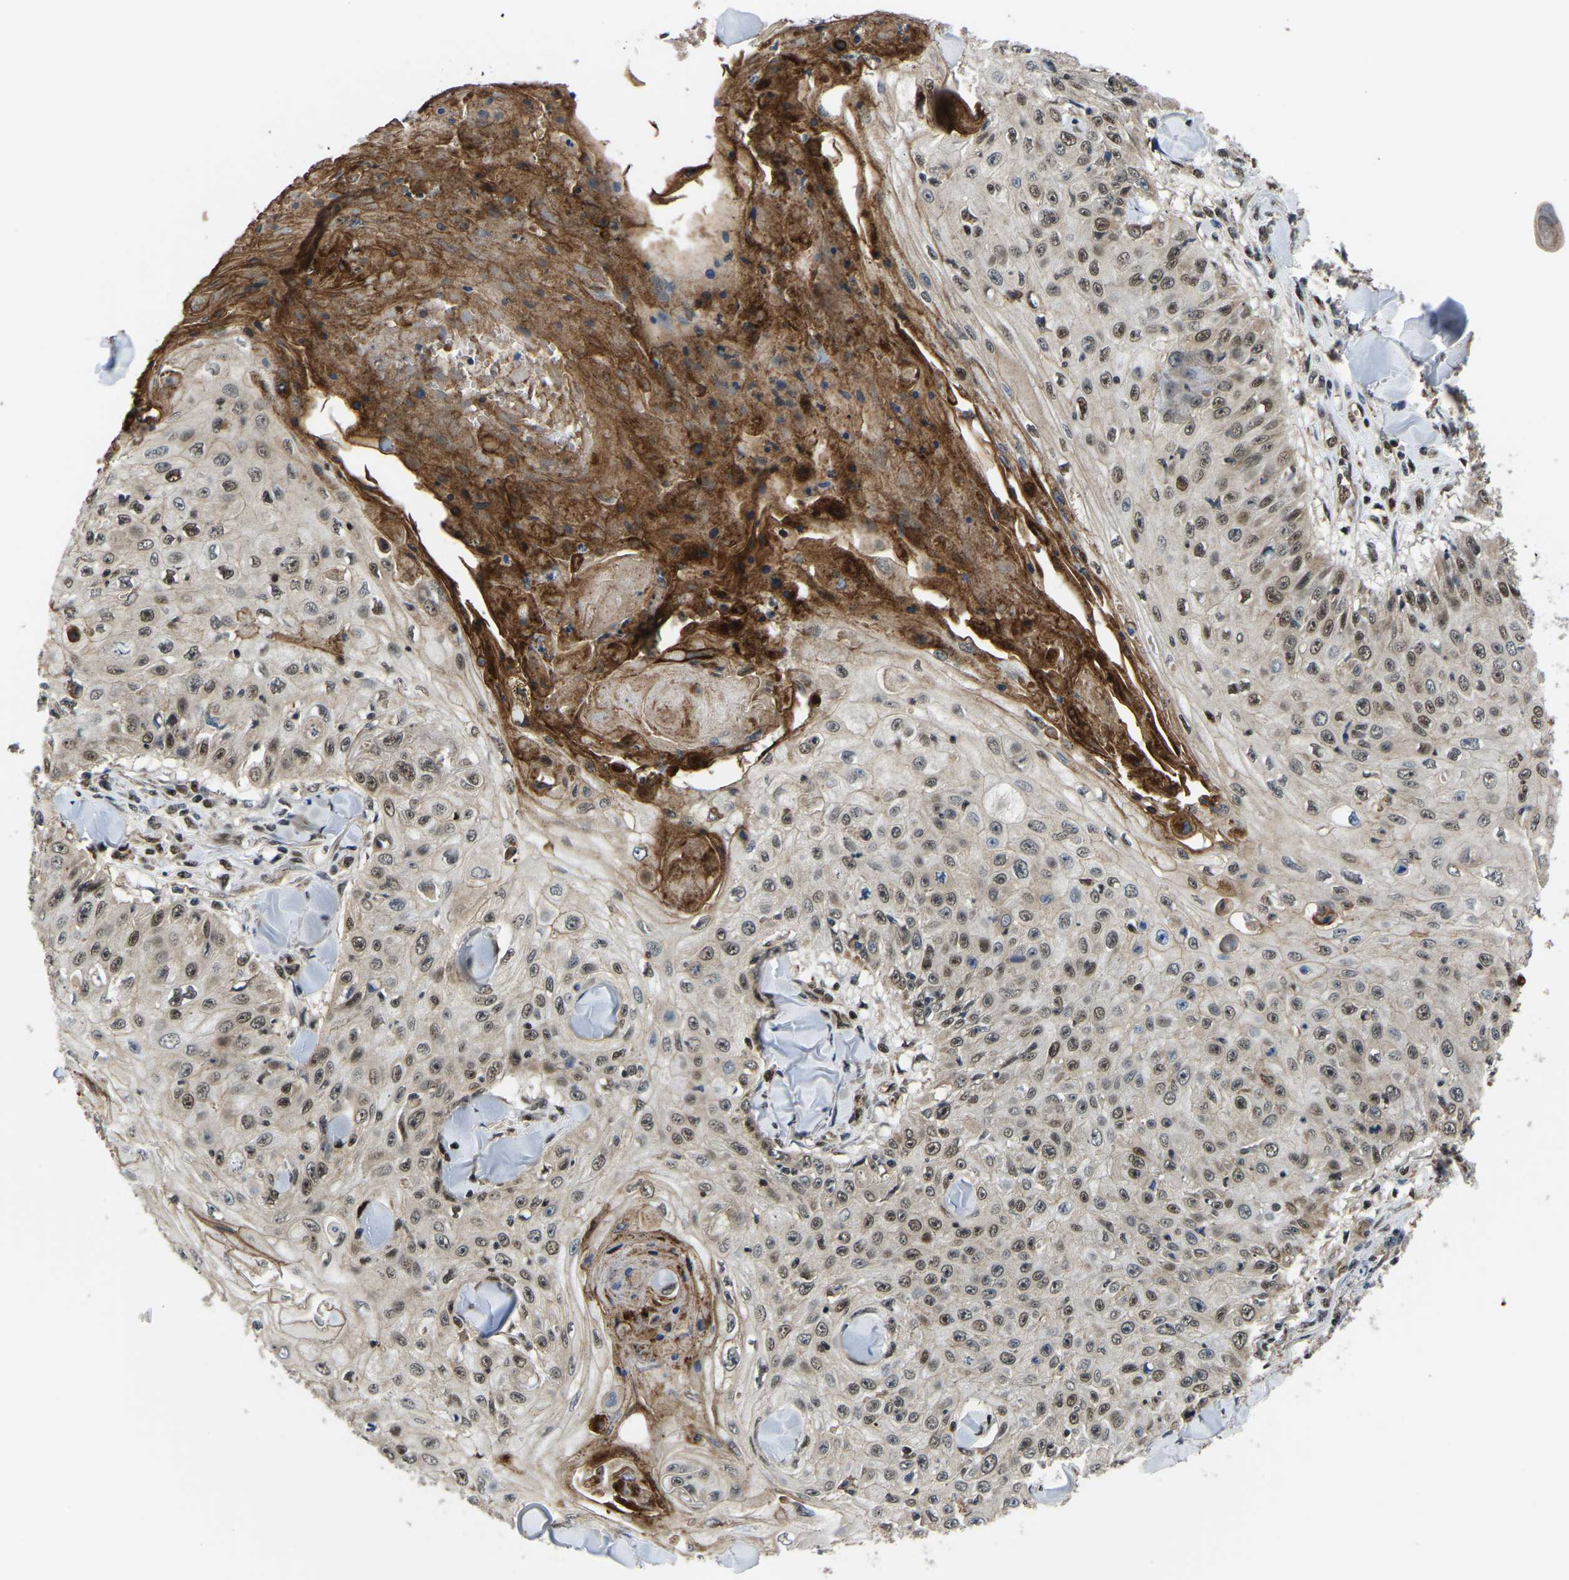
{"staining": {"intensity": "weak", "quantity": ">75%", "location": "nuclear"}, "tissue": "skin cancer", "cell_type": "Tumor cells", "image_type": "cancer", "snomed": [{"axis": "morphology", "description": "Squamous cell carcinoma, NOS"}, {"axis": "topography", "description": "Skin"}], "caption": "DAB (3,3'-diaminobenzidine) immunohistochemical staining of squamous cell carcinoma (skin) displays weak nuclear protein expression in about >75% of tumor cells.", "gene": "DFFA", "patient": {"sex": "male", "age": 86}}